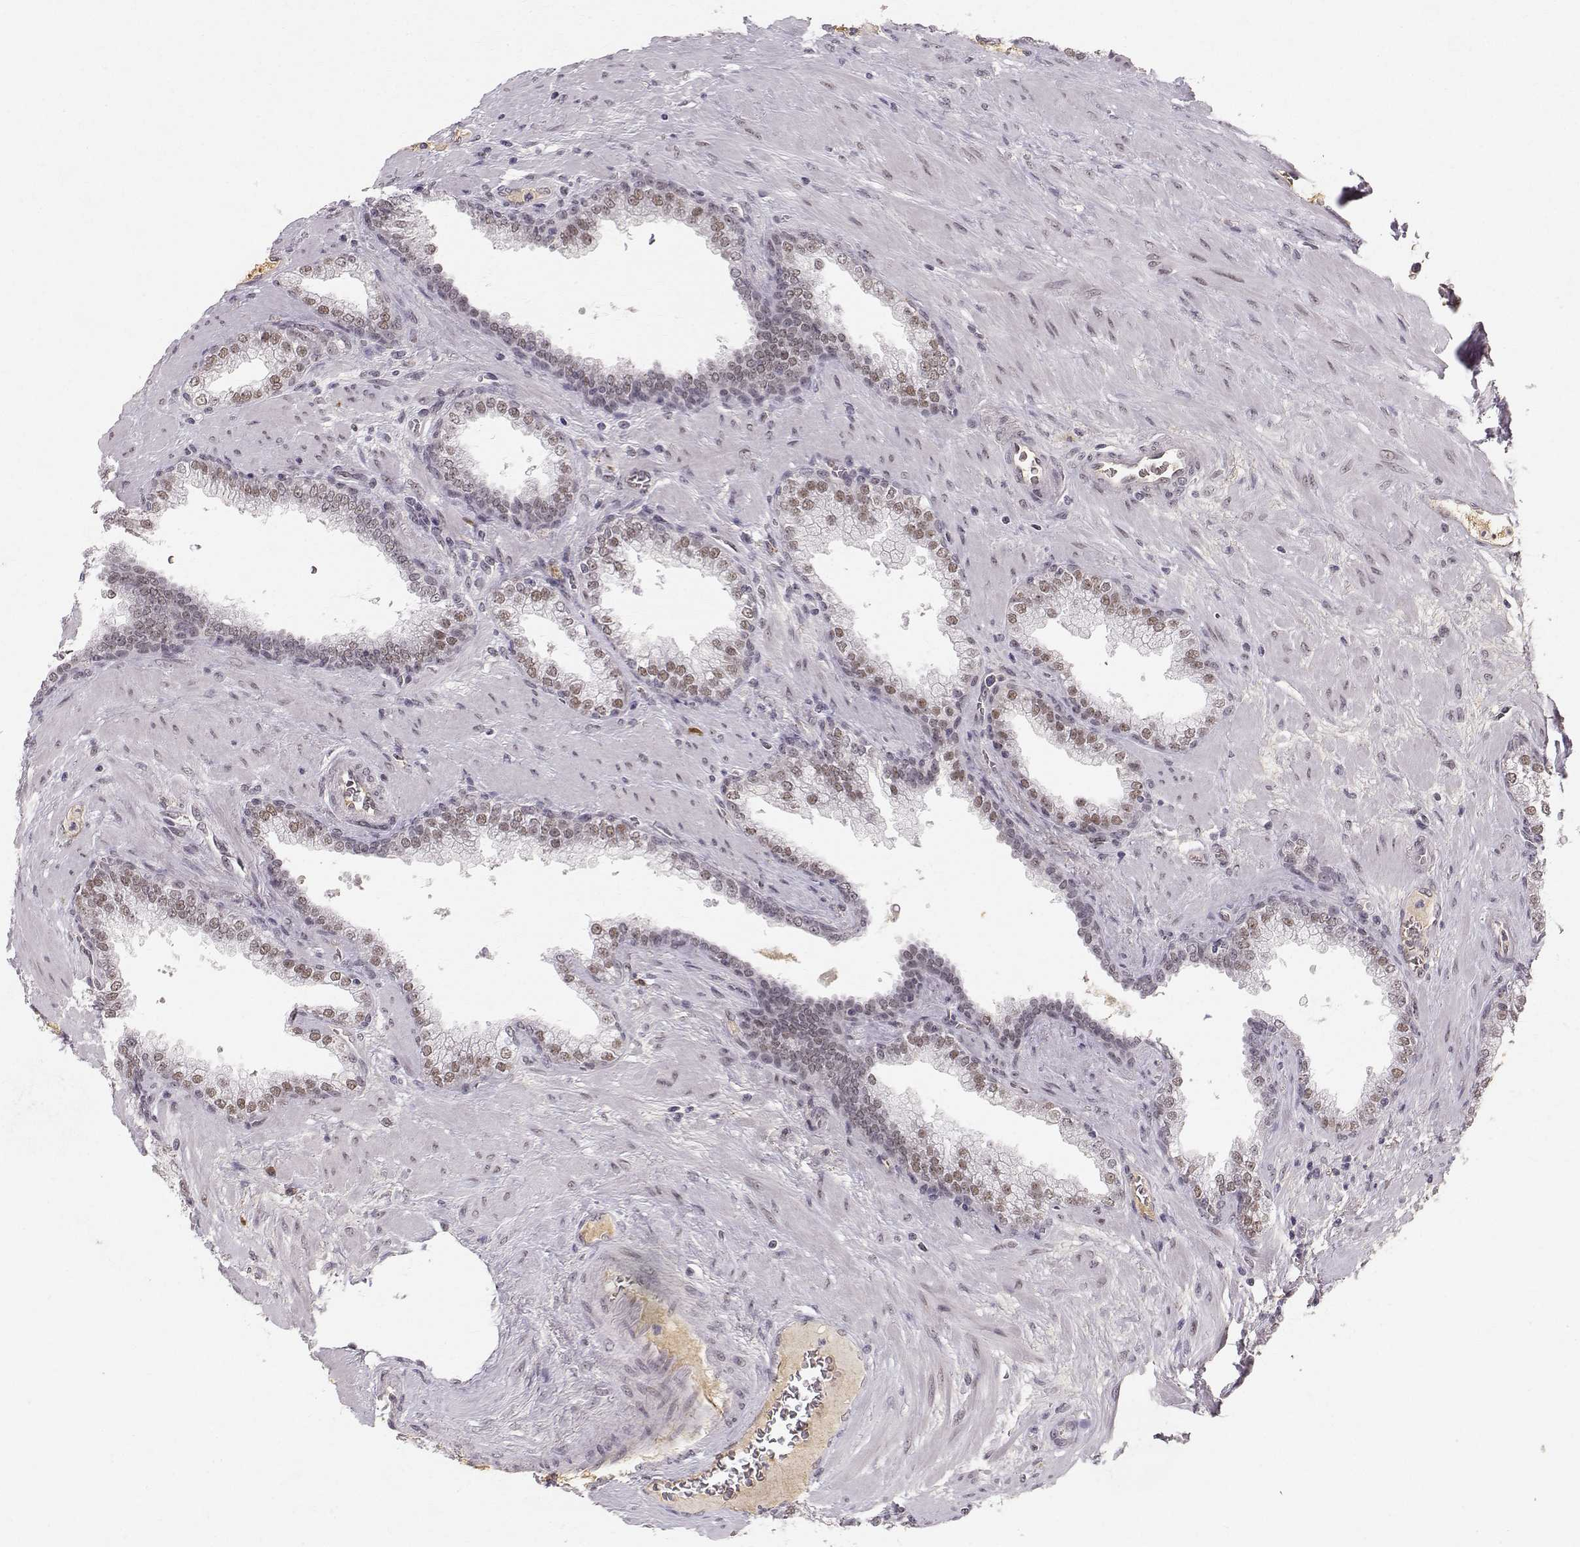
{"staining": {"intensity": "moderate", "quantity": "<25%", "location": "nuclear"}, "tissue": "prostate cancer", "cell_type": "Tumor cells", "image_type": "cancer", "snomed": [{"axis": "morphology", "description": "Adenocarcinoma, NOS"}, {"axis": "topography", "description": "Prostate"}], "caption": "This is an image of IHC staining of prostate cancer (adenocarcinoma), which shows moderate positivity in the nuclear of tumor cells.", "gene": "RPP38", "patient": {"sex": "male", "age": 67}}